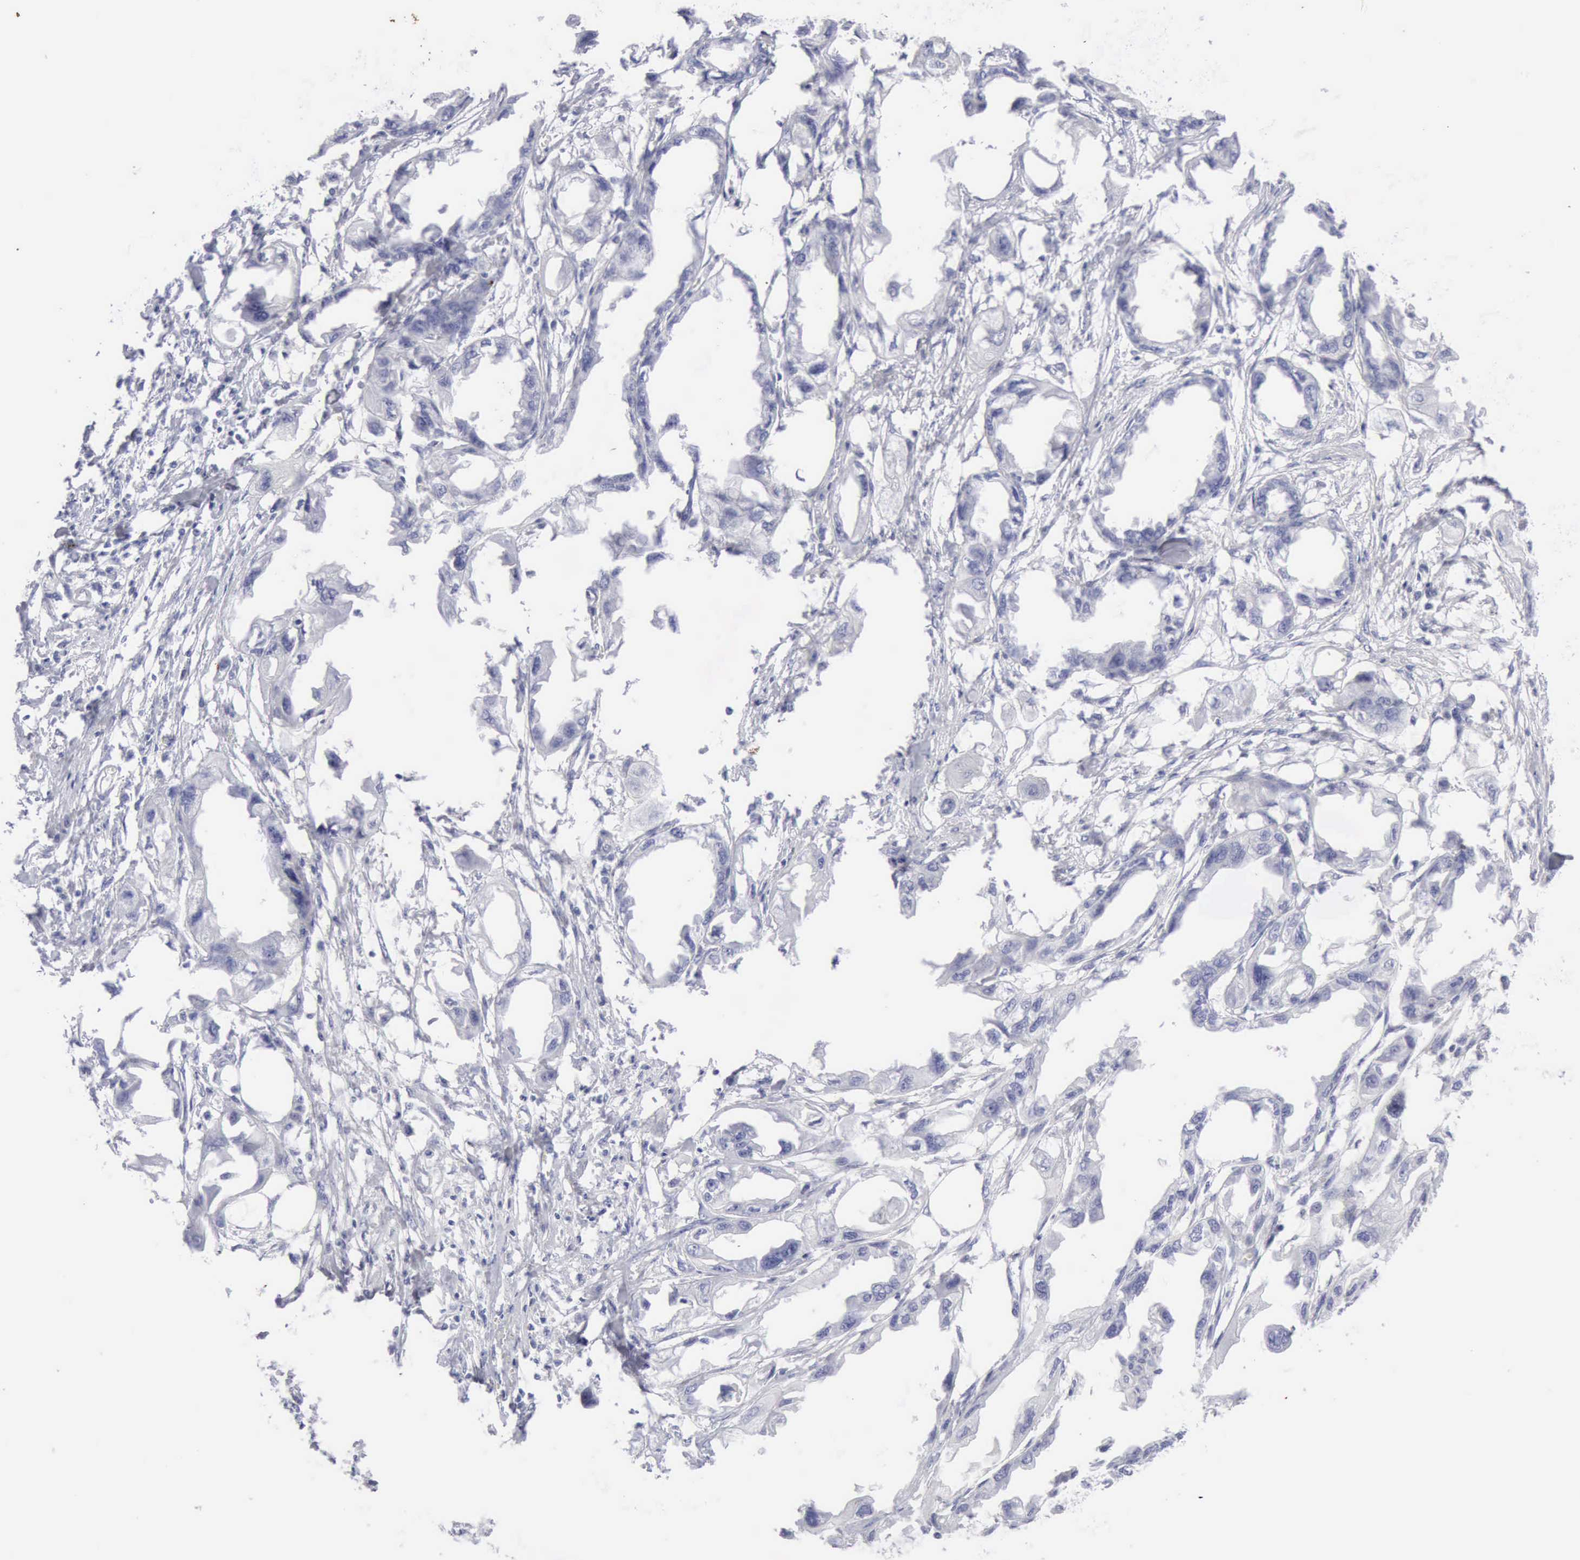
{"staining": {"intensity": "negative", "quantity": "none", "location": "none"}, "tissue": "endometrial cancer", "cell_type": "Tumor cells", "image_type": "cancer", "snomed": [{"axis": "morphology", "description": "Adenocarcinoma, NOS"}, {"axis": "topography", "description": "Endometrium"}], "caption": "Tumor cells are negative for brown protein staining in endometrial cancer (adenocarcinoma). (DAB IHC visualized using brightfield microscopy, high magnification).", "gene": "KRT10", "patient": {"sex": "female", "age": 67}}